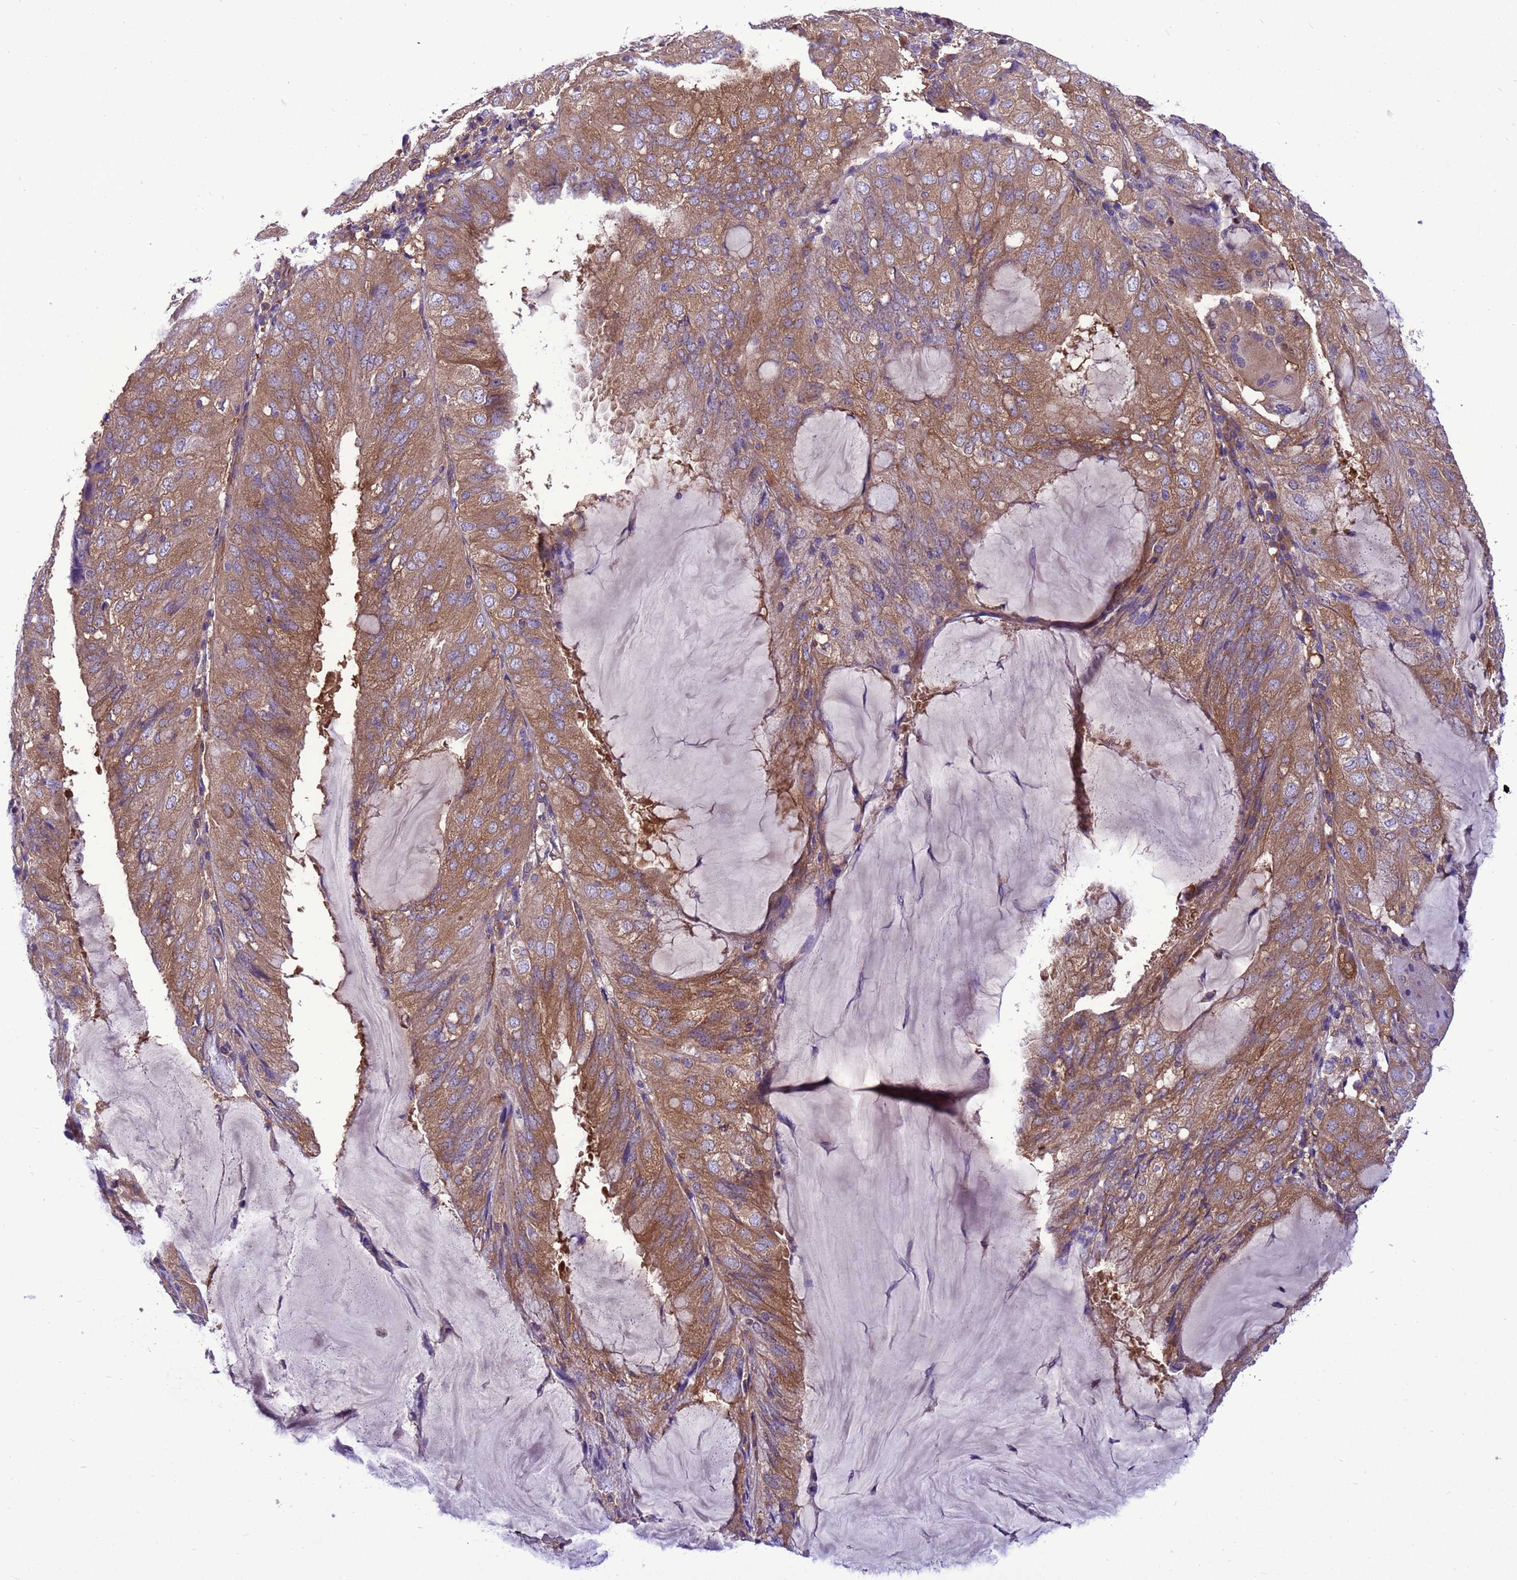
{"staining": {"intensity": "moderate", "quantity": ">75%", "location": "cytoplasmic/membranous"}, "tissue": "endometrial cancer", "cell_type": "Tumor cells", "image_type": "cancer", "snomed": [{"axis": "morphology", "description": "Adenocarcinoma, NOS"}, {"axis": "topography", "description": "Endometrium"}], "caption": "The micrograph demonstrates staining of endometrial cancer (adenocarcinoma), revealing moderate cytoplasmic/membranous protein expression (brown color) within tumor cells. The staining is performed using DAB brown chromogen to label protein expression. The nuclei are counter-stained blue using hematoxylin.", "gene": "RABEP2", "patient": {"sex": "female", "age": 81}}